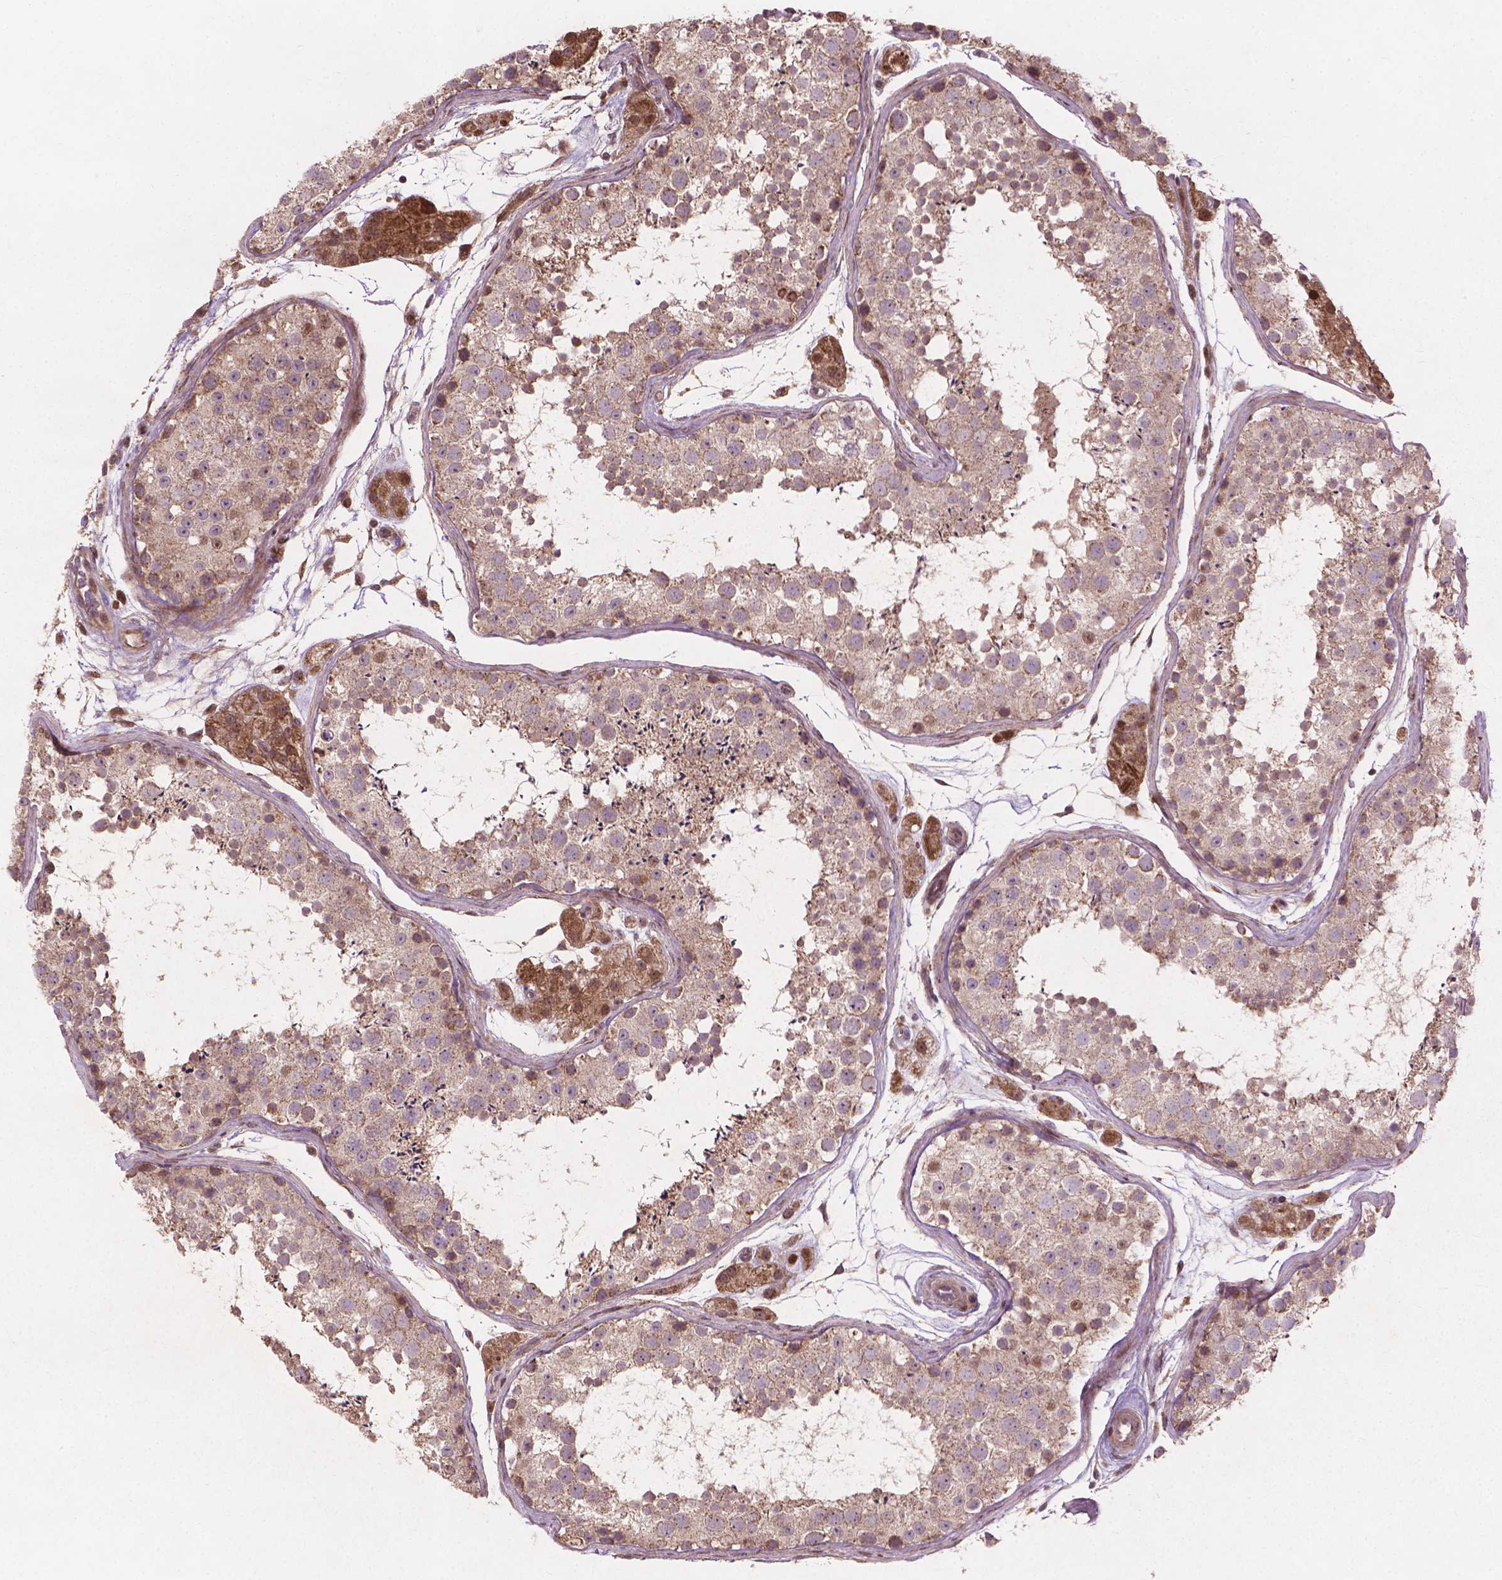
{"staining": {"intensity": "weak", "quantity": "<25%", "location": "nuclear"}, "tissue": "testis", "cell_type": "Cells in seminiferous ducts", "image_type": "normal", "snomed": [{"axis": "morphology", "description": "Normal tissue, NOS"}, {"axis": "topography", "description": "Testis"}], "caption": "This is an IHC image of unremarkable testis. There is no positivity in cells in seminiferous ducts.", "gene": "B3GALNT2", "patient": {"sex": "male", "age": 41}}